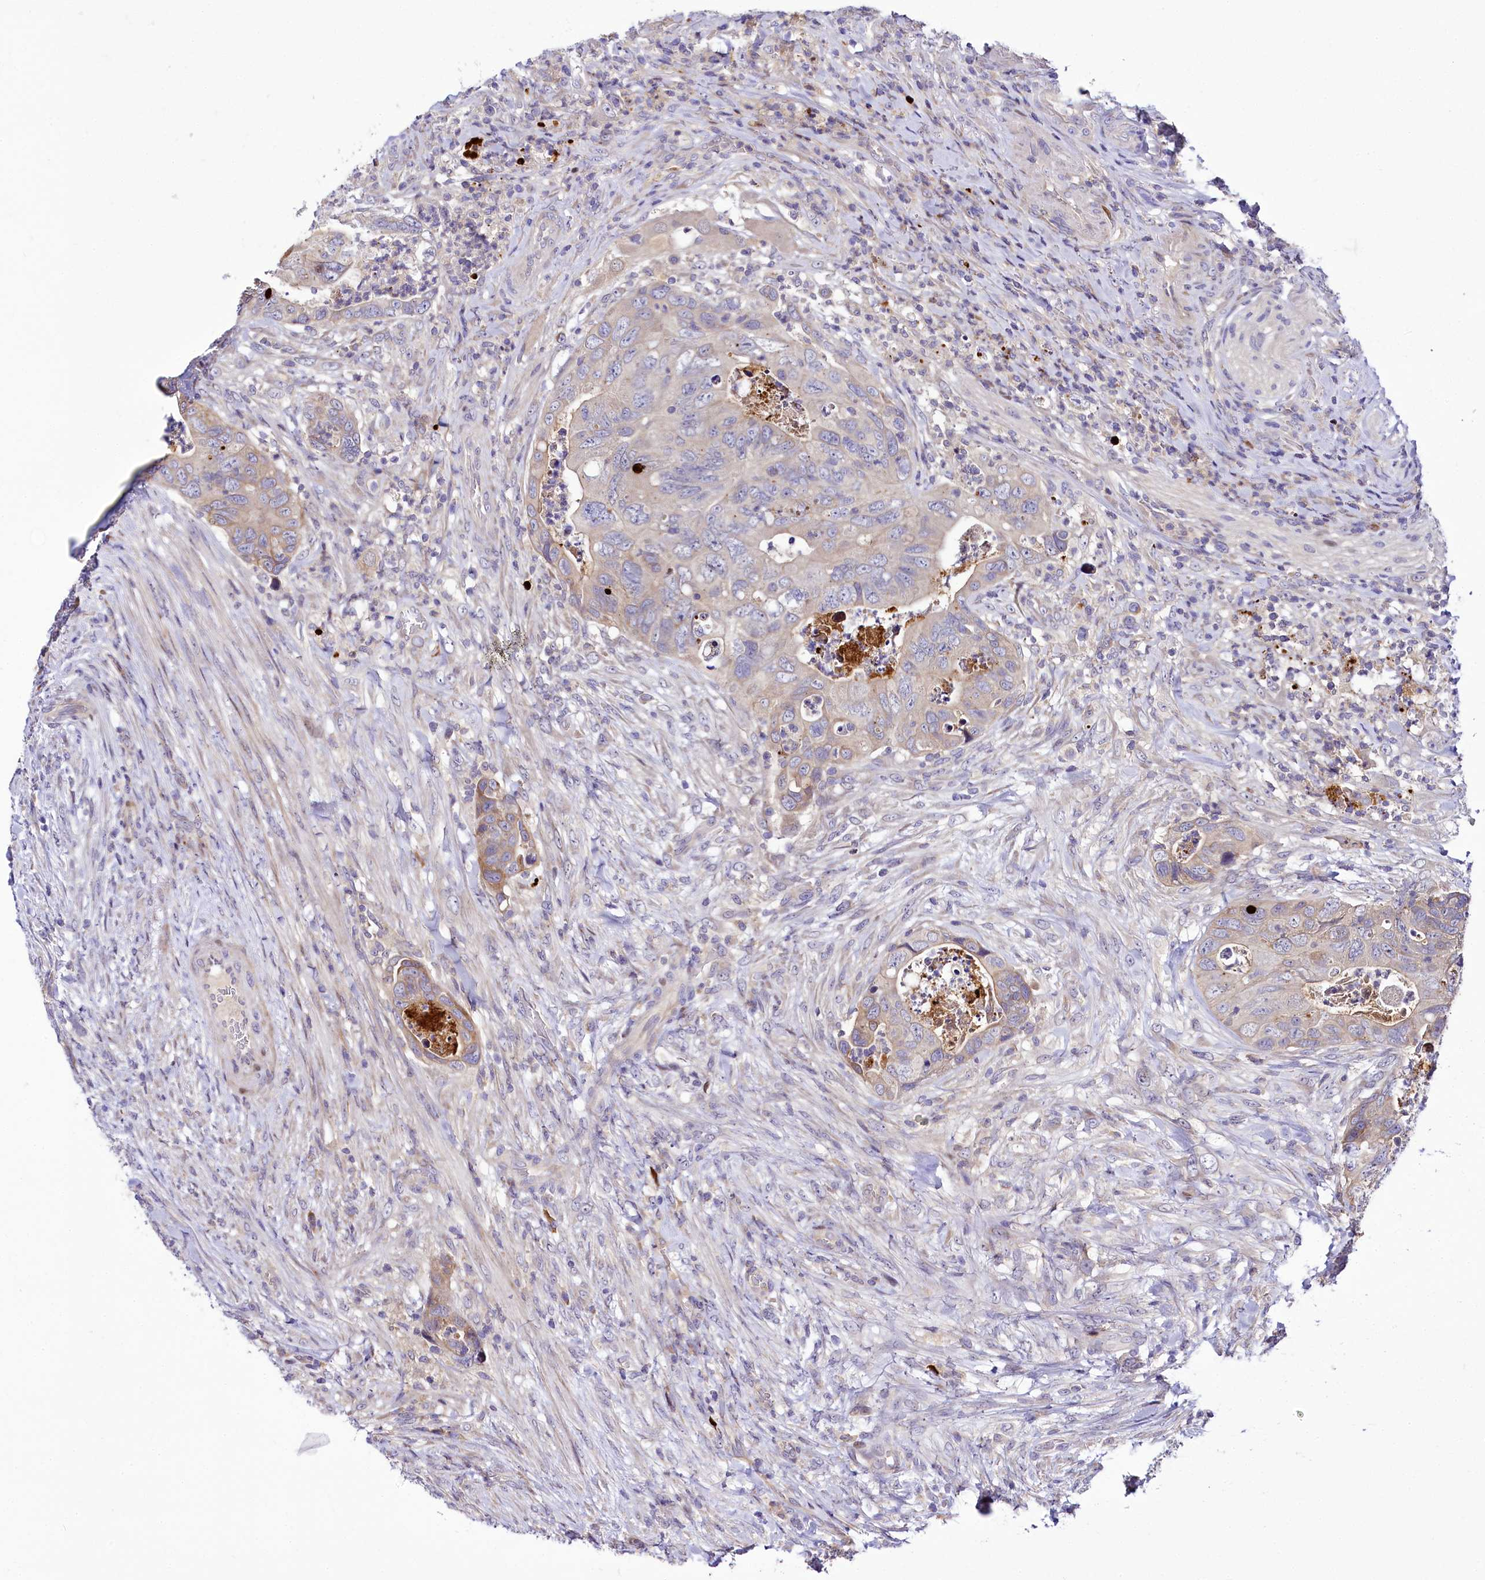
{"staining": {"intensity": "weak", "quantity": "<25%", "location": "cytoplasmic/membranous"}, "tissue": "colorectal cancer", "cell_type": "Tumor cells", "image_type": "cancer", "snomed": [{"axis": "morphology", "description": "Adenocarcinoma, NOS"}, {"axis": "topography", "description": "Rectum"}], "caption": "An immunohistochemistry (IHC) photomicrograph of adenocarcinoma (colorectal) is shown. There is no staining in tumor cells of adenocarcinoma (colorectal).", "gene": "ZC3H12C", "patient": {"sex": "male", "age": 63}}